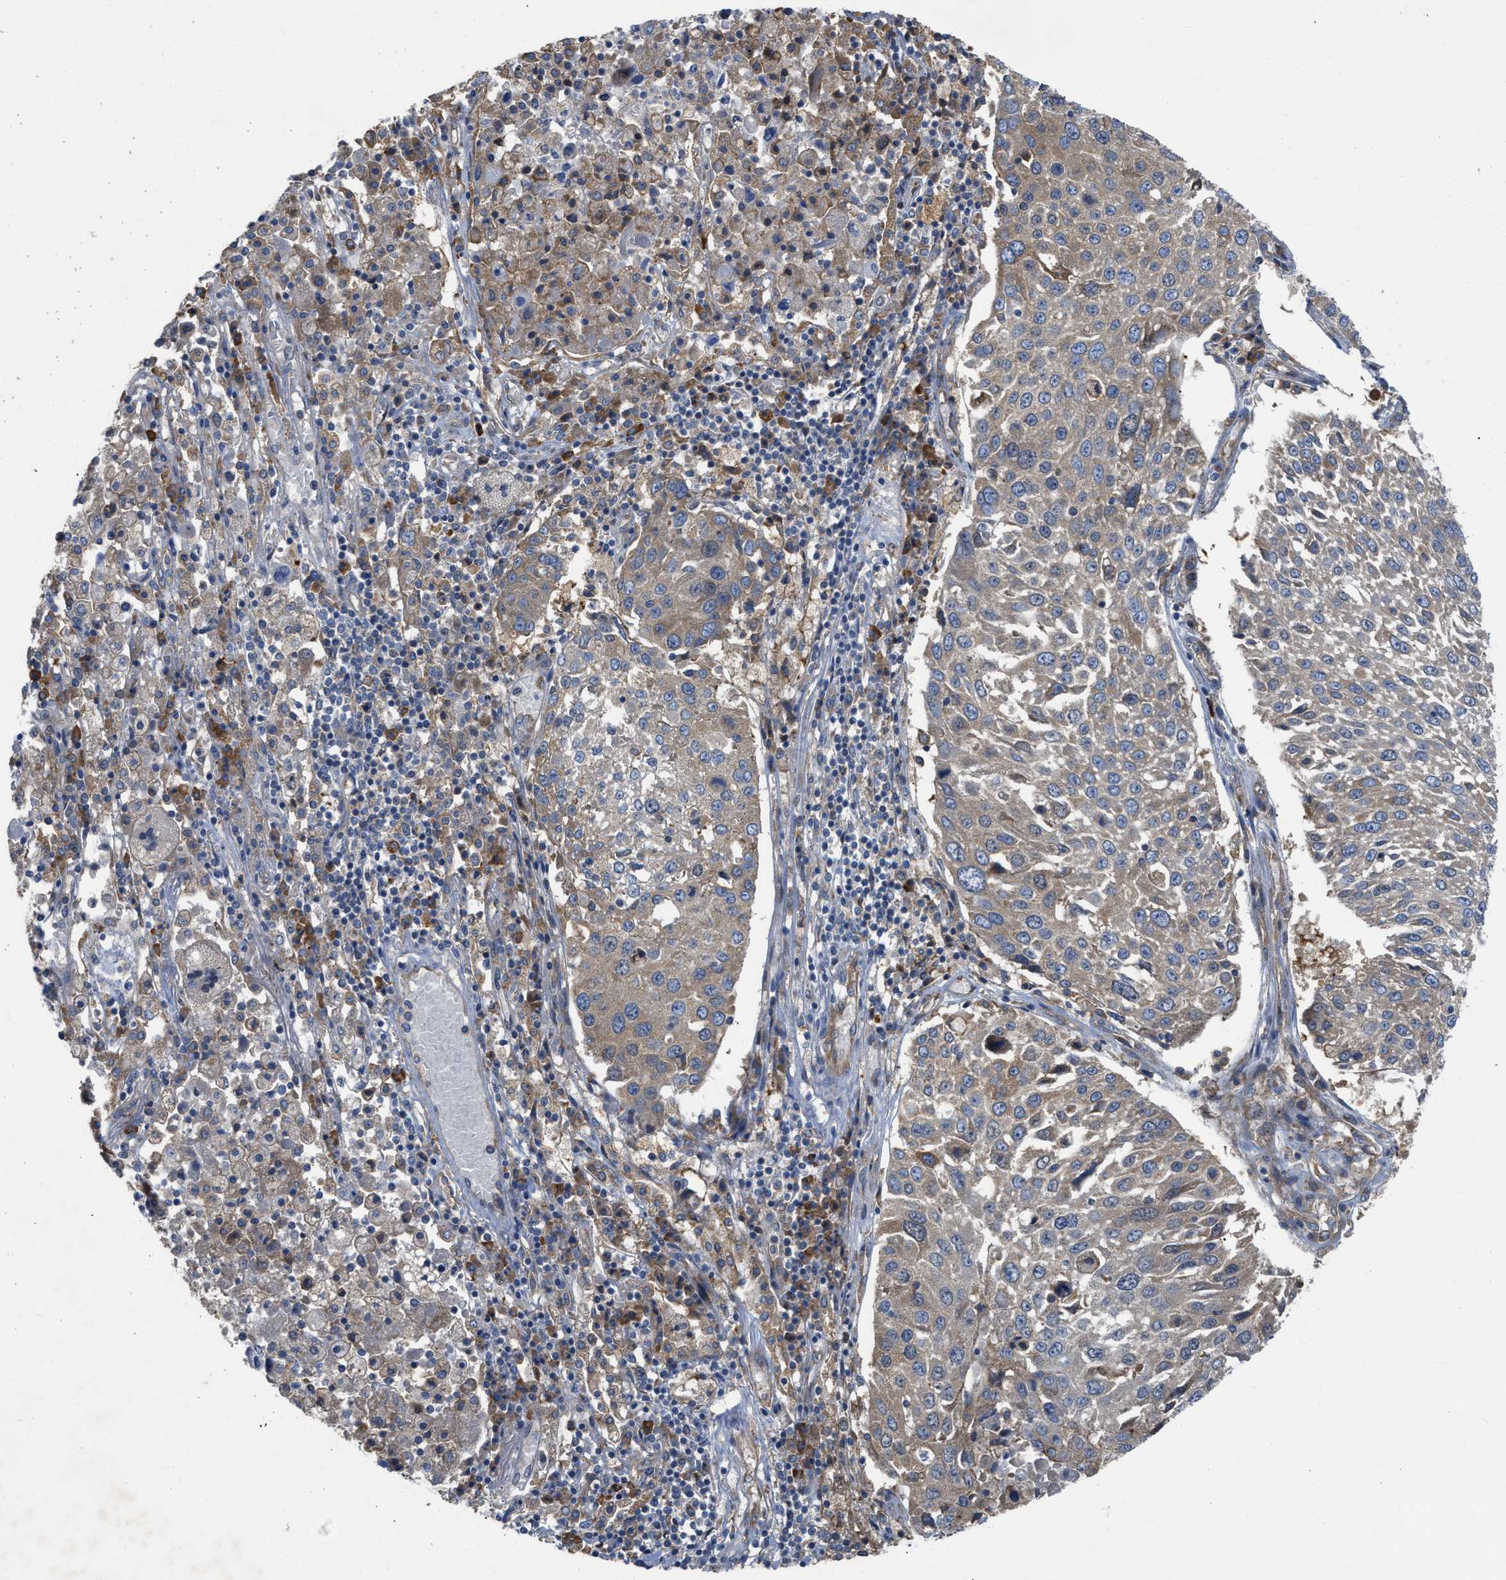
{"staining": {"intensity": "weak", "quantity": ">75%", "location": "cytoplasmic/membranous"}, "tissue": "lung cancer", "cell_type": "Tumor cells", "image_type": "cancer", "snomed": [{"axis": "morphology", "description": "Squamous cell carcinoma, NOS"}, {"axis": "topography", "description": "Lung"}], "caption": "IHC (DAB) staining of human lung squamous cell carcinoma reveals weak cytoplasmic/membranous protein expression in about >75% of tumor cells.", "gene": "TMEM131", "patient": {"sex": "male", "age": 65}}